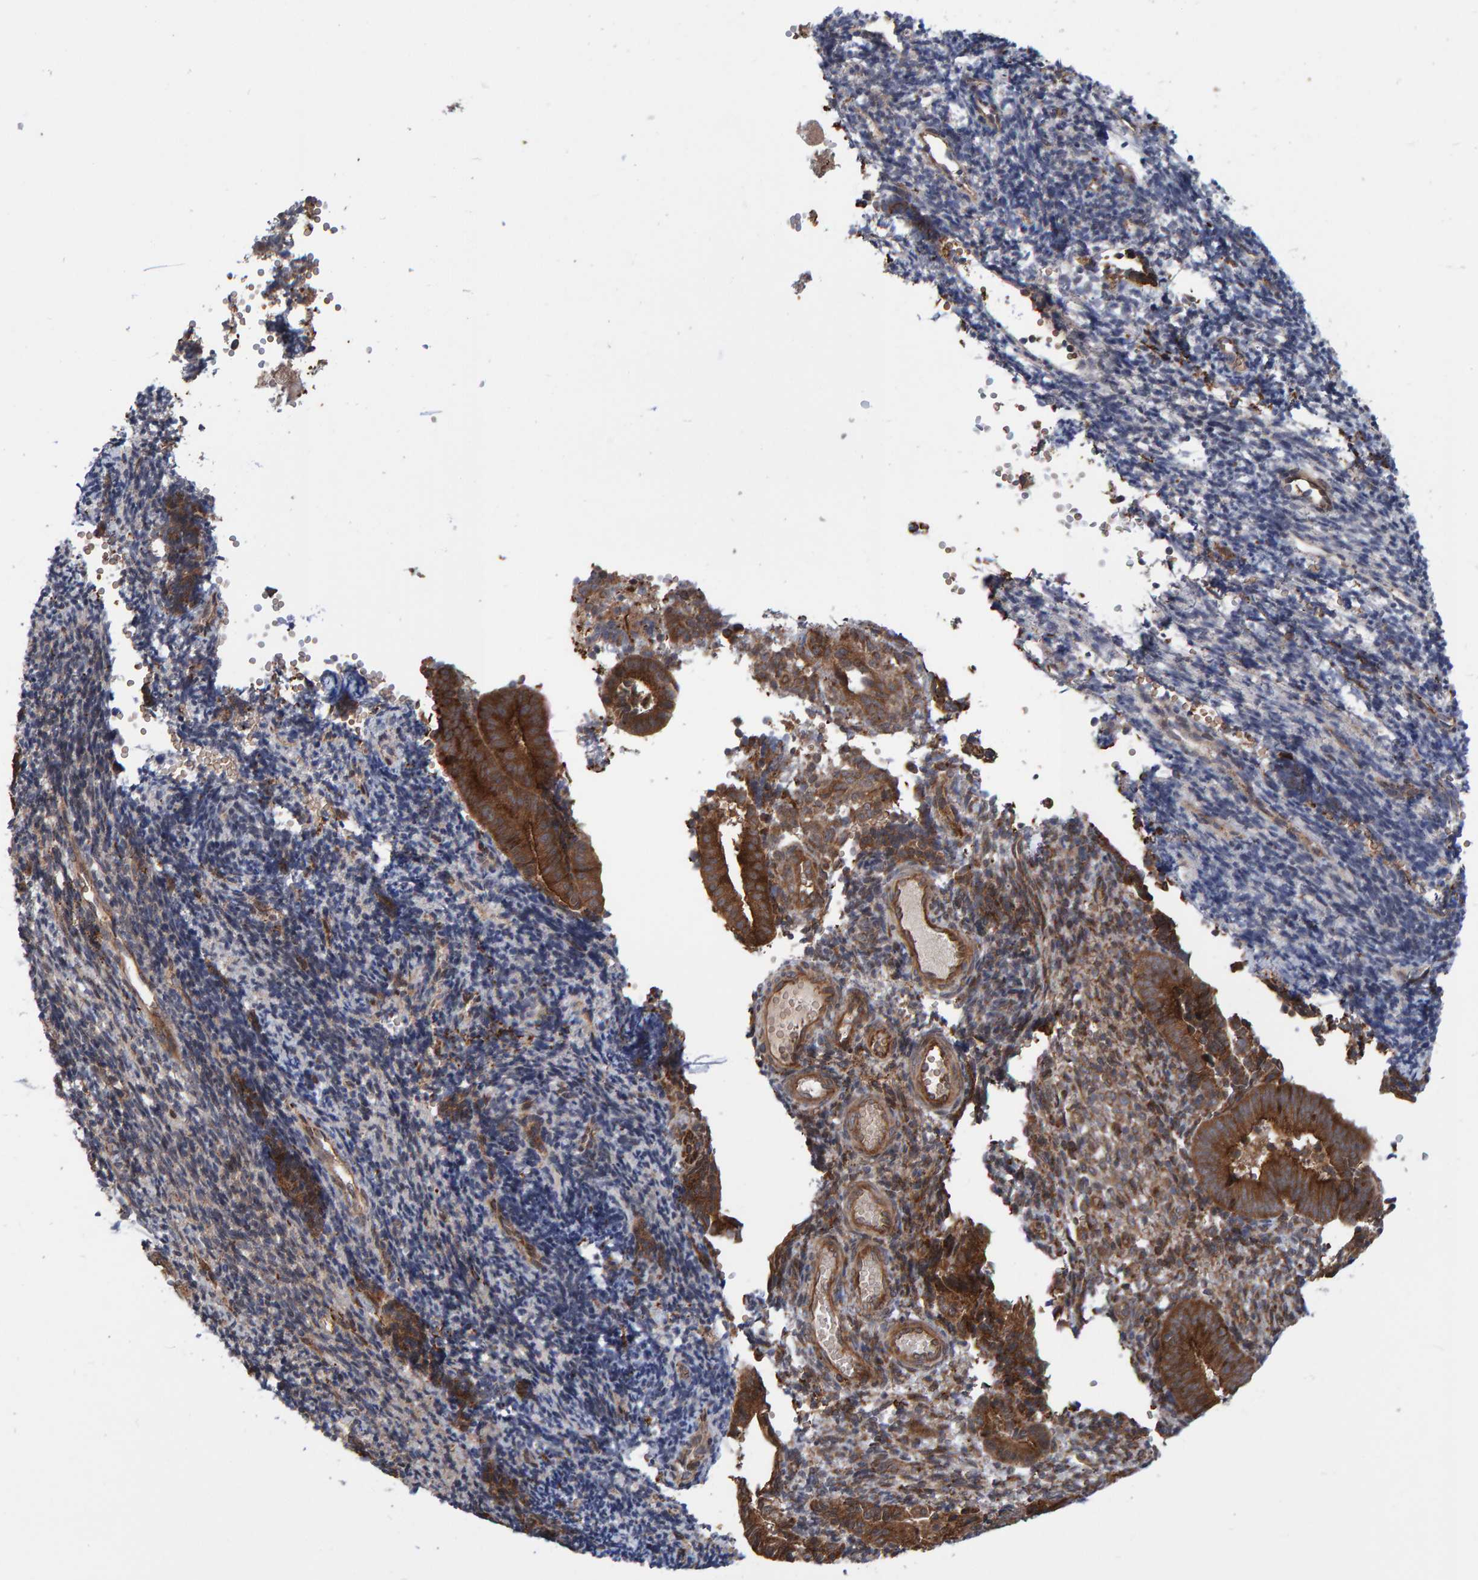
{"staining": {"intensity": "moderate", "quantity": "25%-75%", "location": "cytoplasmic/membranous"}, "tissue": "endometrium", "cell_type": "Cells in endometrial stroma", "image_type": "normal", "snomed": [{"axis": "morphology", "description": "Normal tissue, NOS"}, {"axis": "topography", "description": "Uterus"}, {"axis": "topography", "description": "Endometrium"}], "caption": "This histopathology image demonstrates unremarkable endometrium stained with IHC to label a protein in brown. The cytoplasmic/membranous of cells in endometrial stroma show moderate positivity for the protein. Nuclei are counter-stained blue.", "gene": "KIAA0753", "patient": {"sex": "female", "age": 33}}